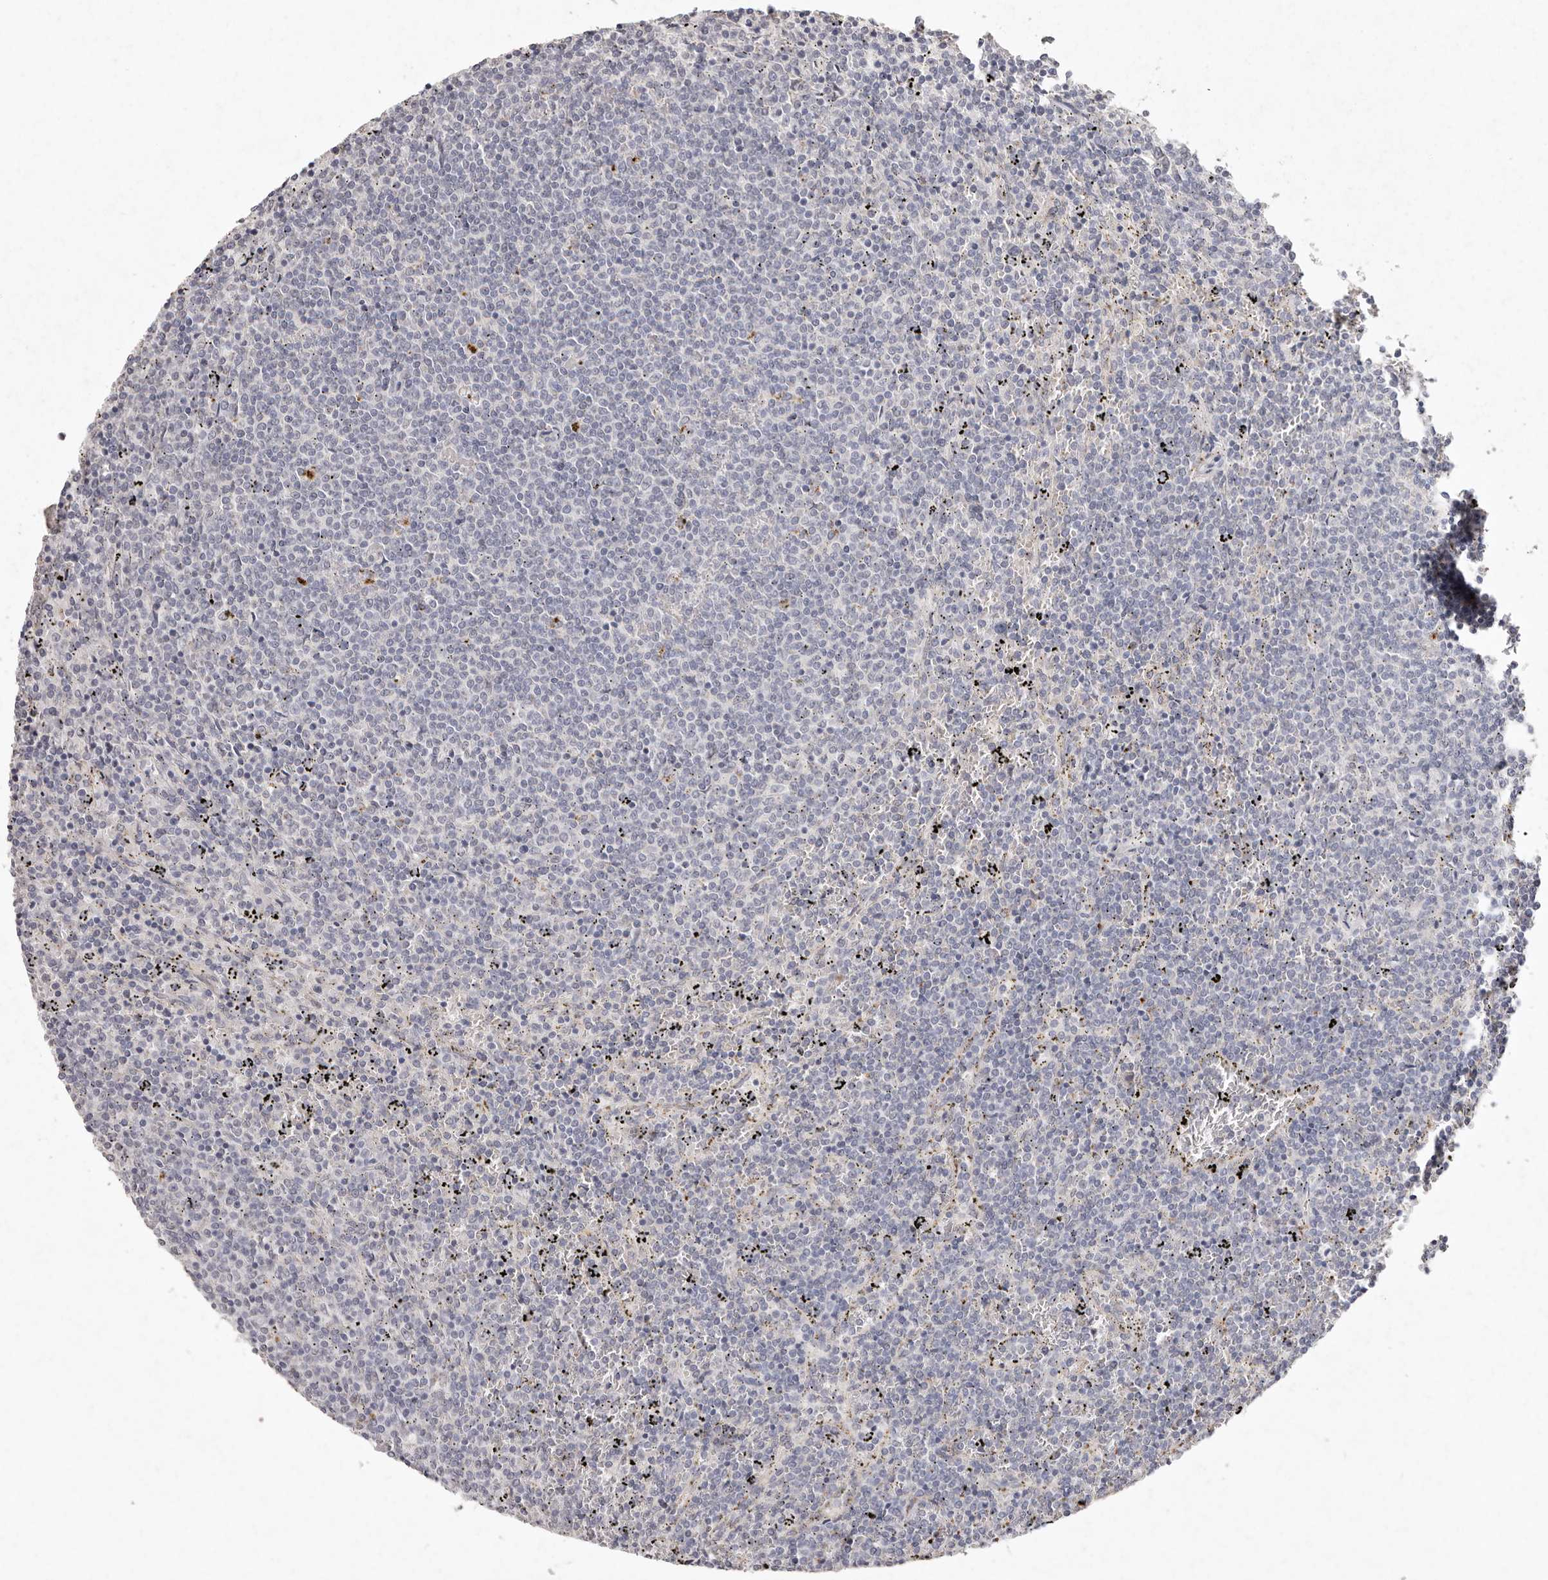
{"staining": {"intensity": "negative", "quantity": "none", "location": "none"}, "tissue": "lymphoma", "cell_type": "Tumor cells", "image_type": "cancer", "snomed": [{"axis": "morphology", "description": "Malignant lymphoma, non-Hodgkin's type, Low grade"}, {"axis": "topography", "description": "Spleen"}], "caption": "Human low-grade malignant lymphoma, non-Hodgkin's type stained for a protein using immunohistochemistry reveals no positivity in tumor cells.", "gene": "FAM185A", "patient": {"sex": "female", "age": 50}}